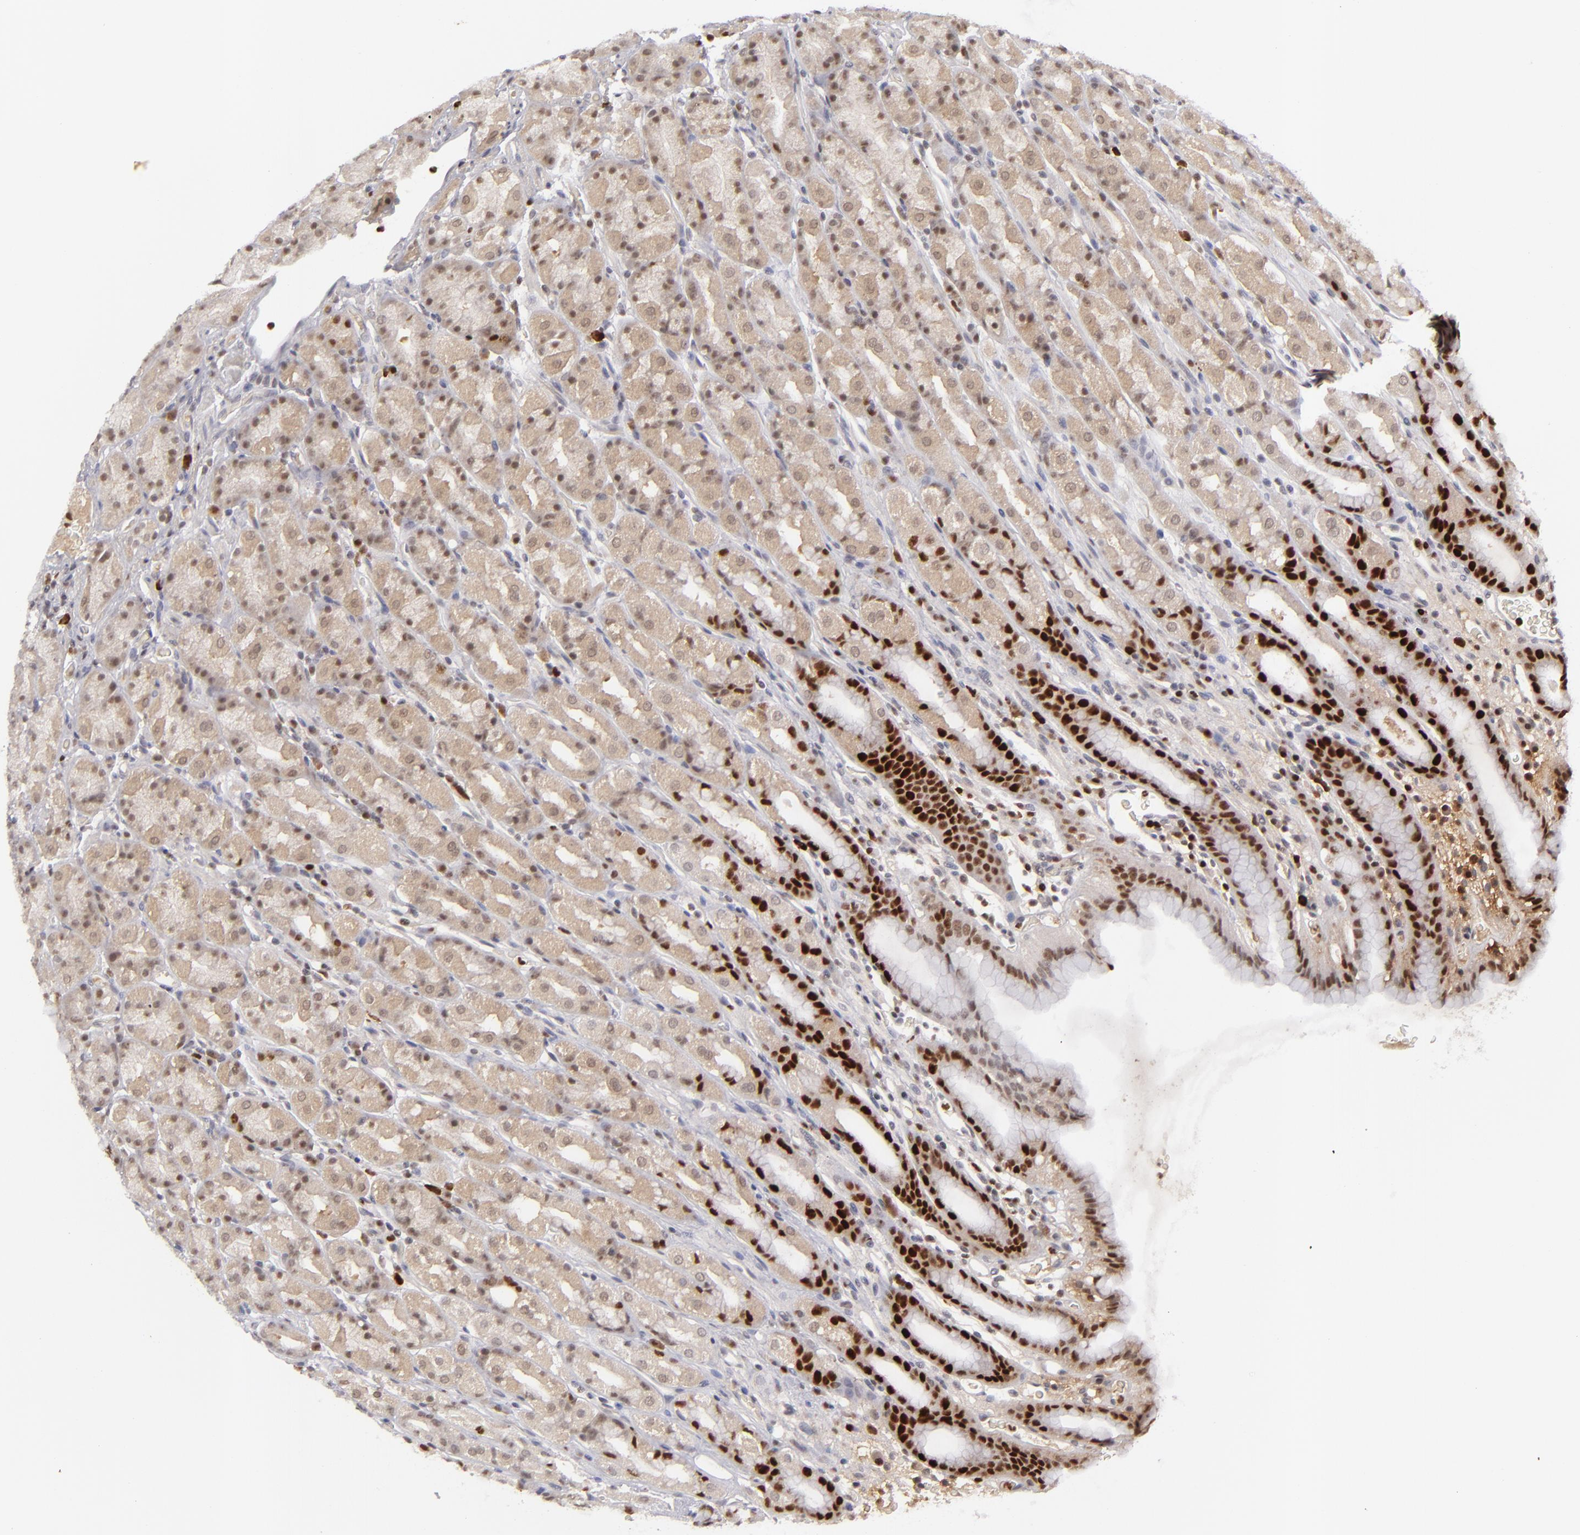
{"staining": {"intensity": "strong", "quantity": ">75%", "location": "nuclear"}, "tissue": "stomach", "cell_type": "Glandular cells", "image_type": "normal", "snomed": [{"axis": "morphology", "description": "Normal tissue, NOS"}, {"axis": "topography", "description": "Stomach, upper"}], "caption": "This photomicrograph reveals normal stomach stained with immunohistochemistry to label a protein in brown. The nuclear of glandular cells show strong positivity for the protein. Nuclei are counter-stained blue.", "gene": "FEN1", "patient": {"sex": "male", "age": 68}}